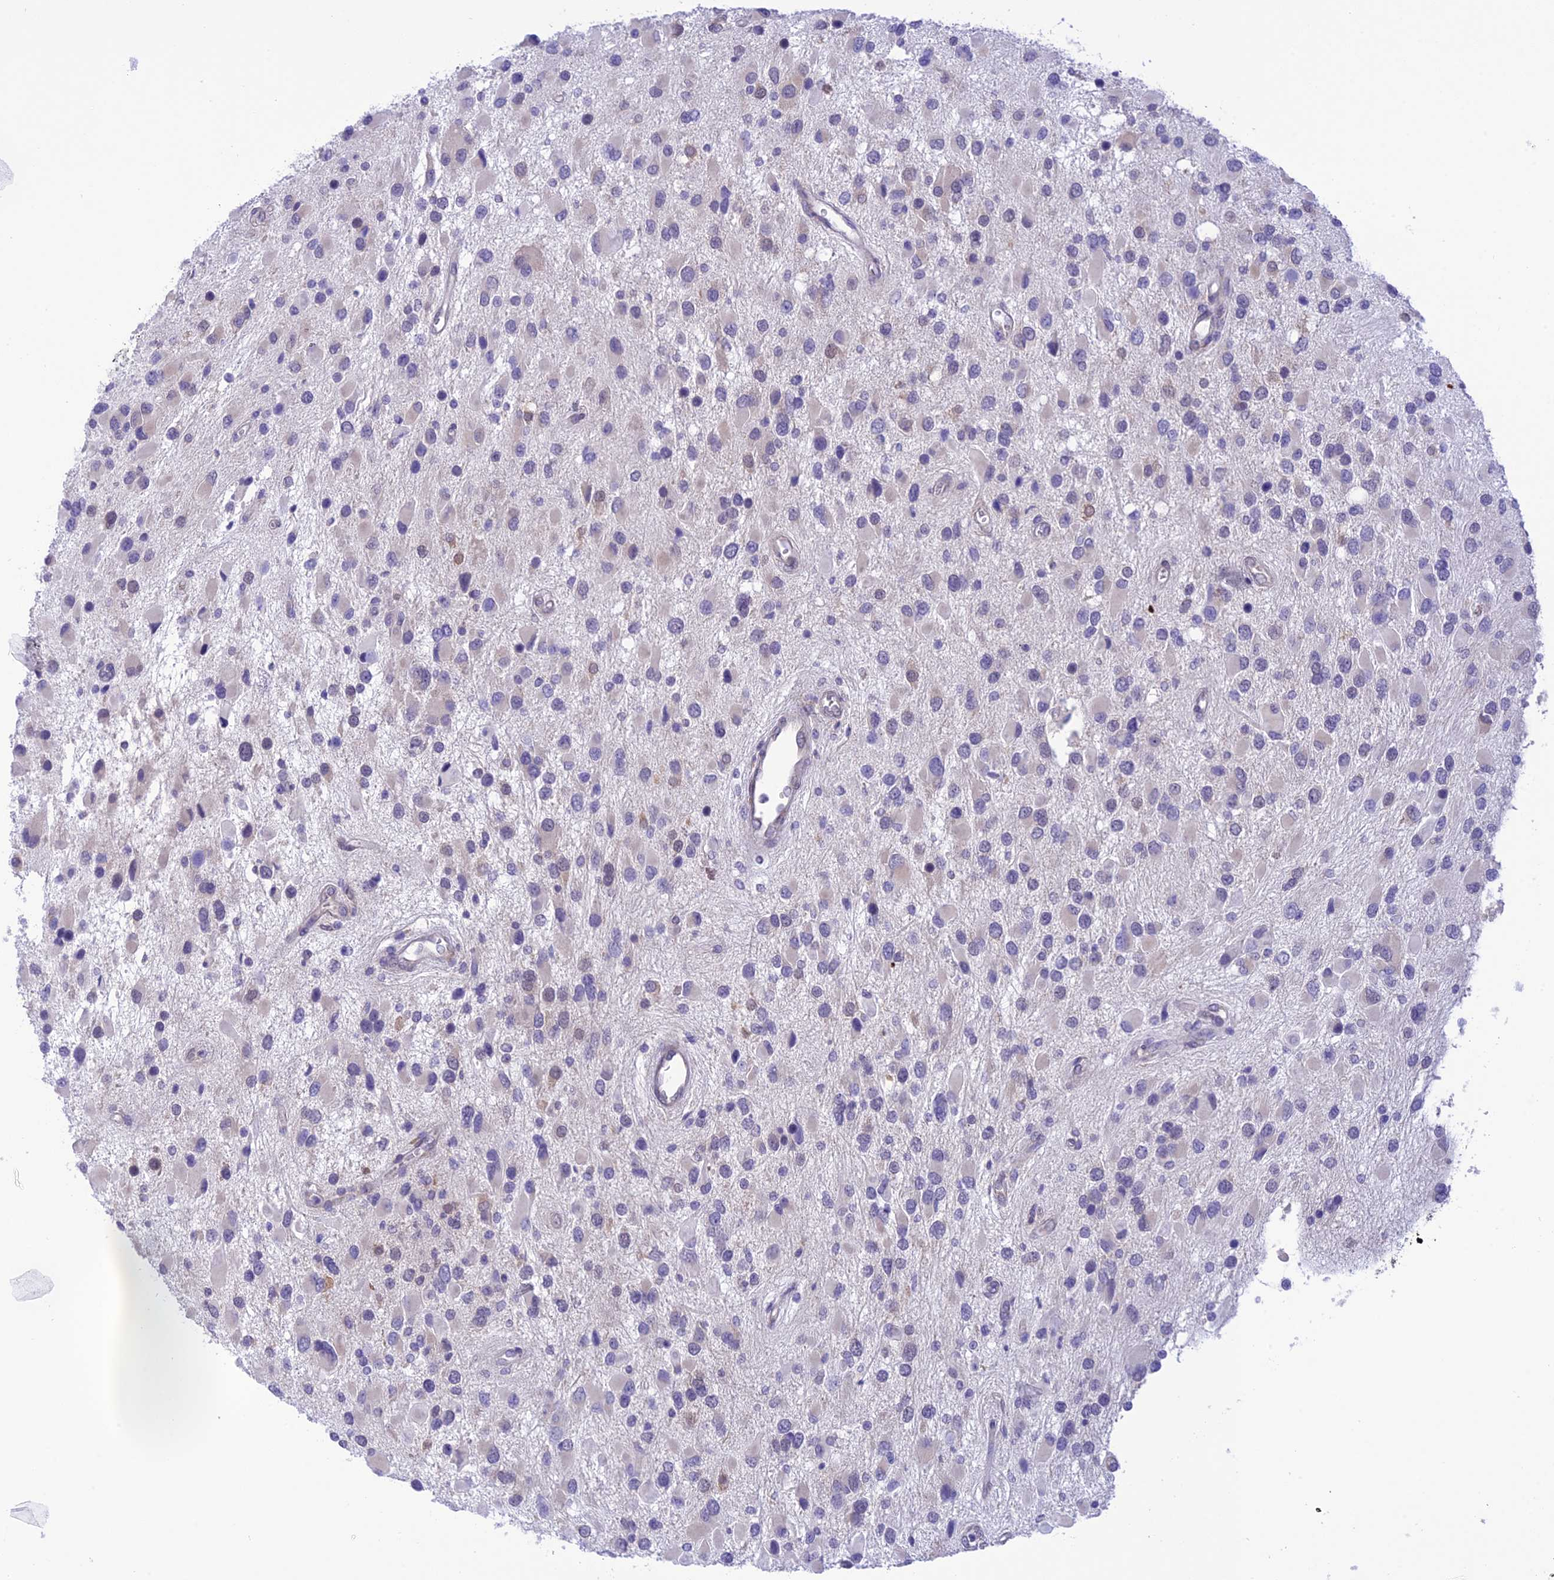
{"staining": {"intensity": "negative", "quantity": "none", "location": "none"}, "tissue": "glioma", "cell_type": "Tumor cells", "image_type": "cancer", "snomed": [{"axis": "morphology", "description": "Glioma, malignant, High grade"}, {"axis": "topography", "description": "Brain"}], "caption": "Tumor cells show no significant protein staining in malignant glioma (high-grade).", "gene": "RNF126", "patient": {"sex": "male", "age": 53}}